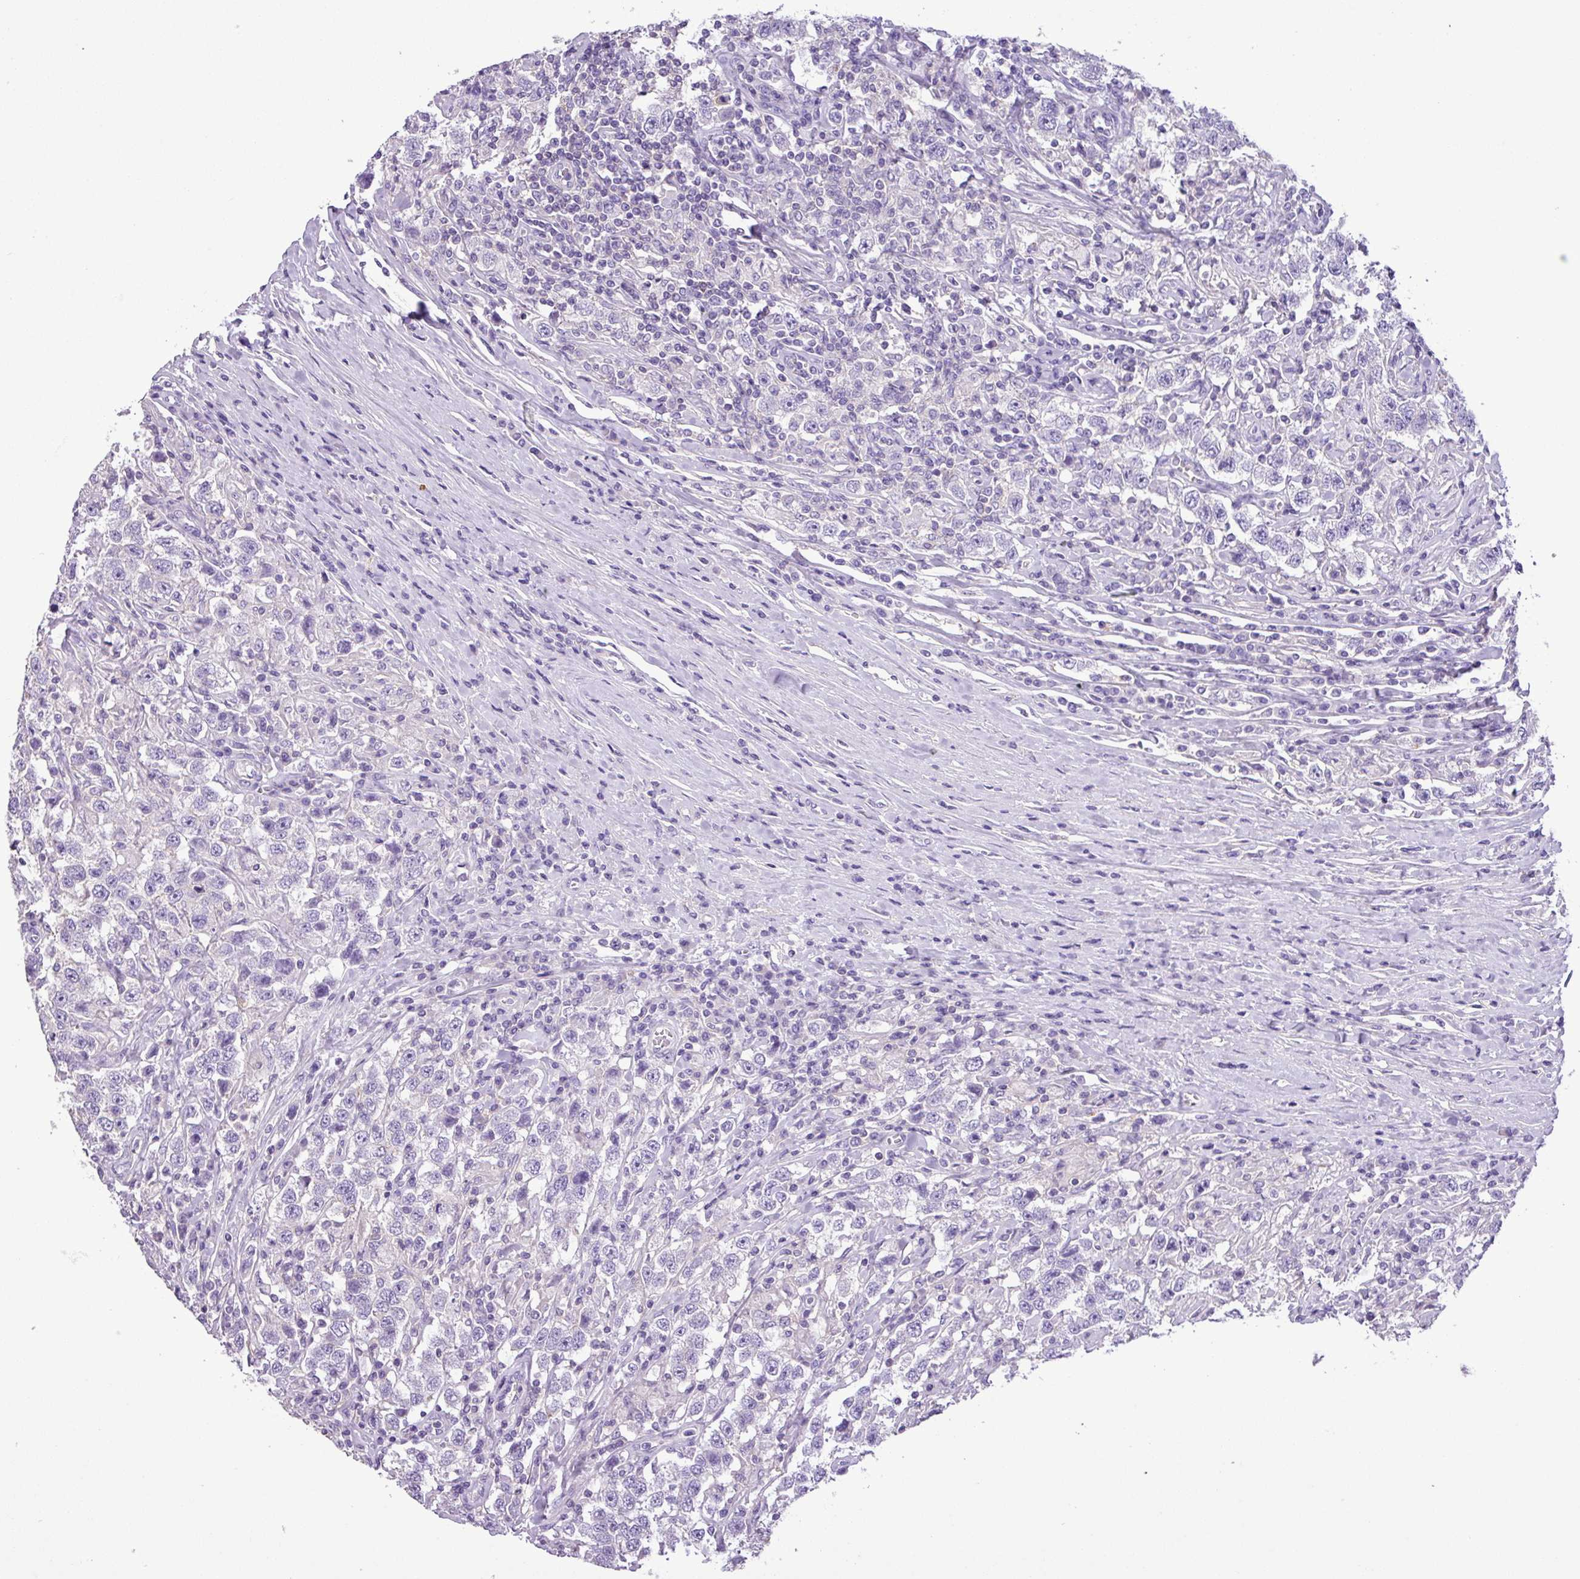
{"staining": {"intensity": "negative", "quantity": "none", "location": "none"}, "tissue": "testis cancer", "cell_type": "Tumor cells", "image_type": "cancer", "snomed": [{"axis": "morphology", "description": "Seminoma, NOS"}, {"axis": "topography", "description": "Testis"}], "caption": "This is an immunohistochemistry histopathology image of testis cancer. There is no expression in tumor cells.", "gene": "ZNF334", "patient": {"sex": "male", "age": 41}}